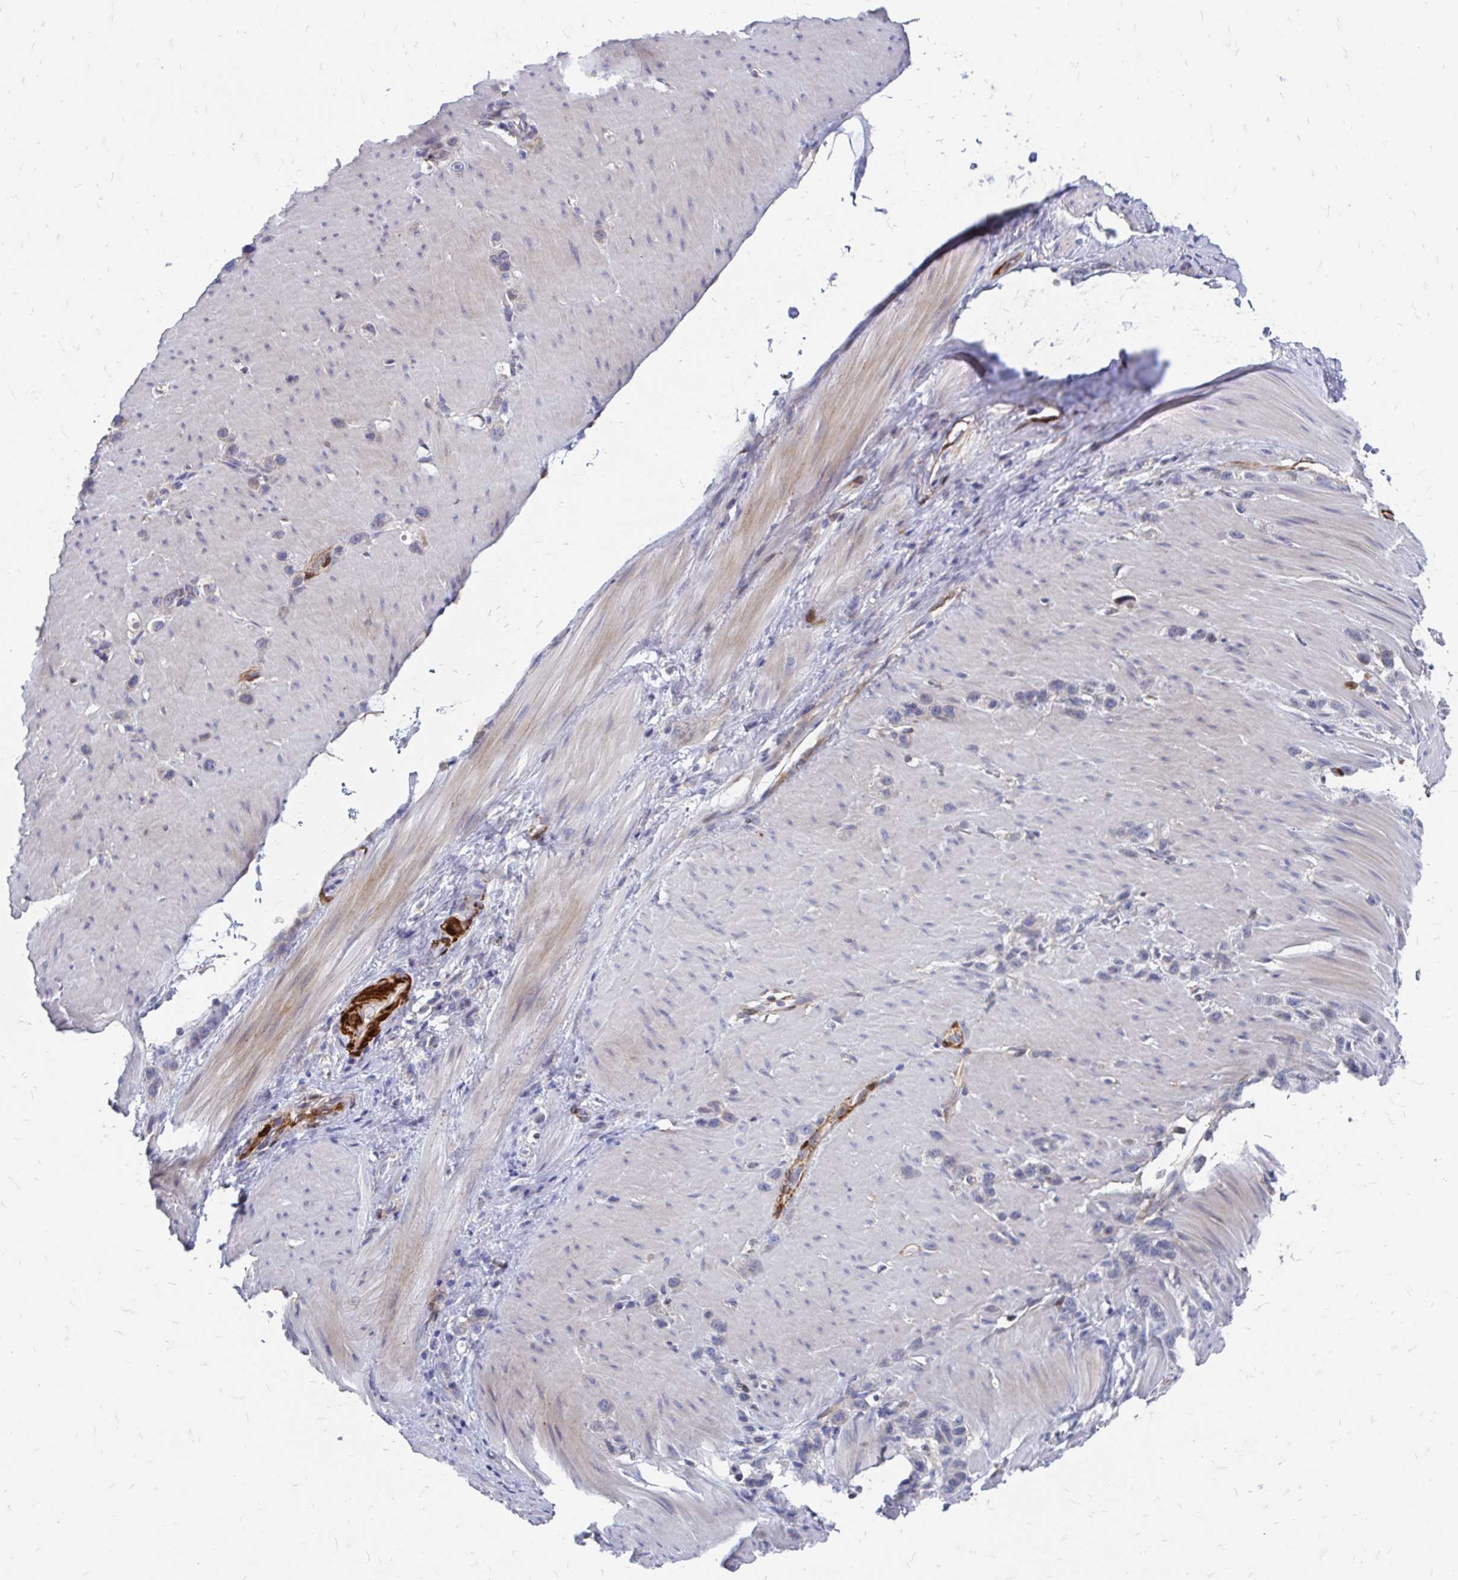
{"staining": {"intensity": "negative", "quantity": "none", "location": "none"}, "tissue": "stomach cancer", "cell_type": "Tumor cells", "image_type": "cancer", "snomed": [{"axis": "morphology", "description": "Adenocarcinoma, NOS"}, {"axis": "topography", "description": "Stomach"}], "caption": "DAB immunohistochemical staining of adenocarcinoma (stomach) demonstrates no significant staining in tumor cells.", "gene": "CDKL1", "patient": {"sex": "female", "age": 65}}